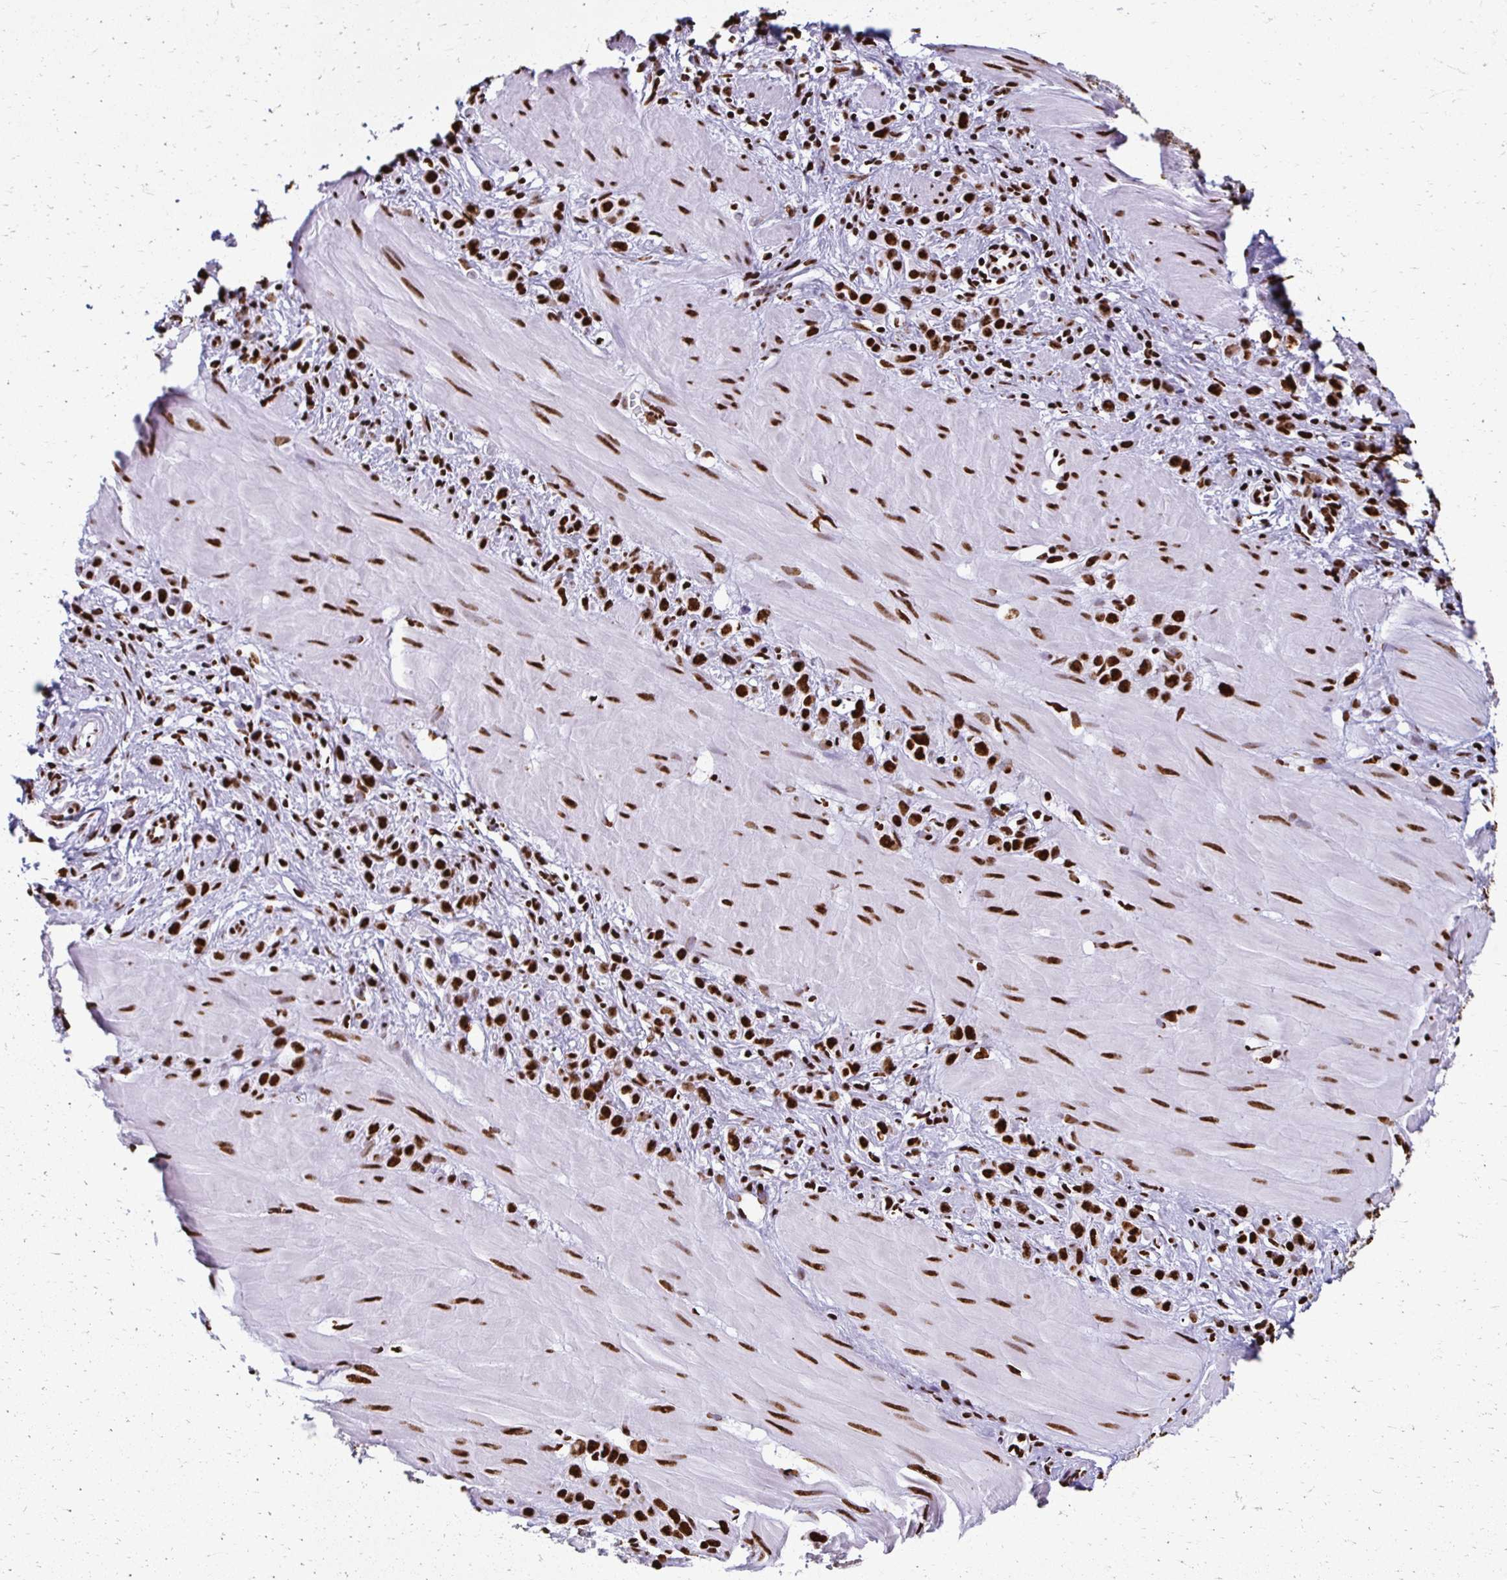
{"staining": {"intensity": "strong", "quantity": ">75%", "location": "nuclear"}, "tissue": "stomach cancer", "cell_type": "Tumor cells", "image_type": "cancer", "snomed": [{"axis": "morphology", "description": "Adenocarcinoma, NOS"}, {"axis": "topography", "description": "Stomach"}], "caption": "Human stomach adenocarcinoma stained with a protein marker demonstrates strong staining in tumor cells.", "gene": "NONO", "patient": {"sex": "male", "age": 47}}